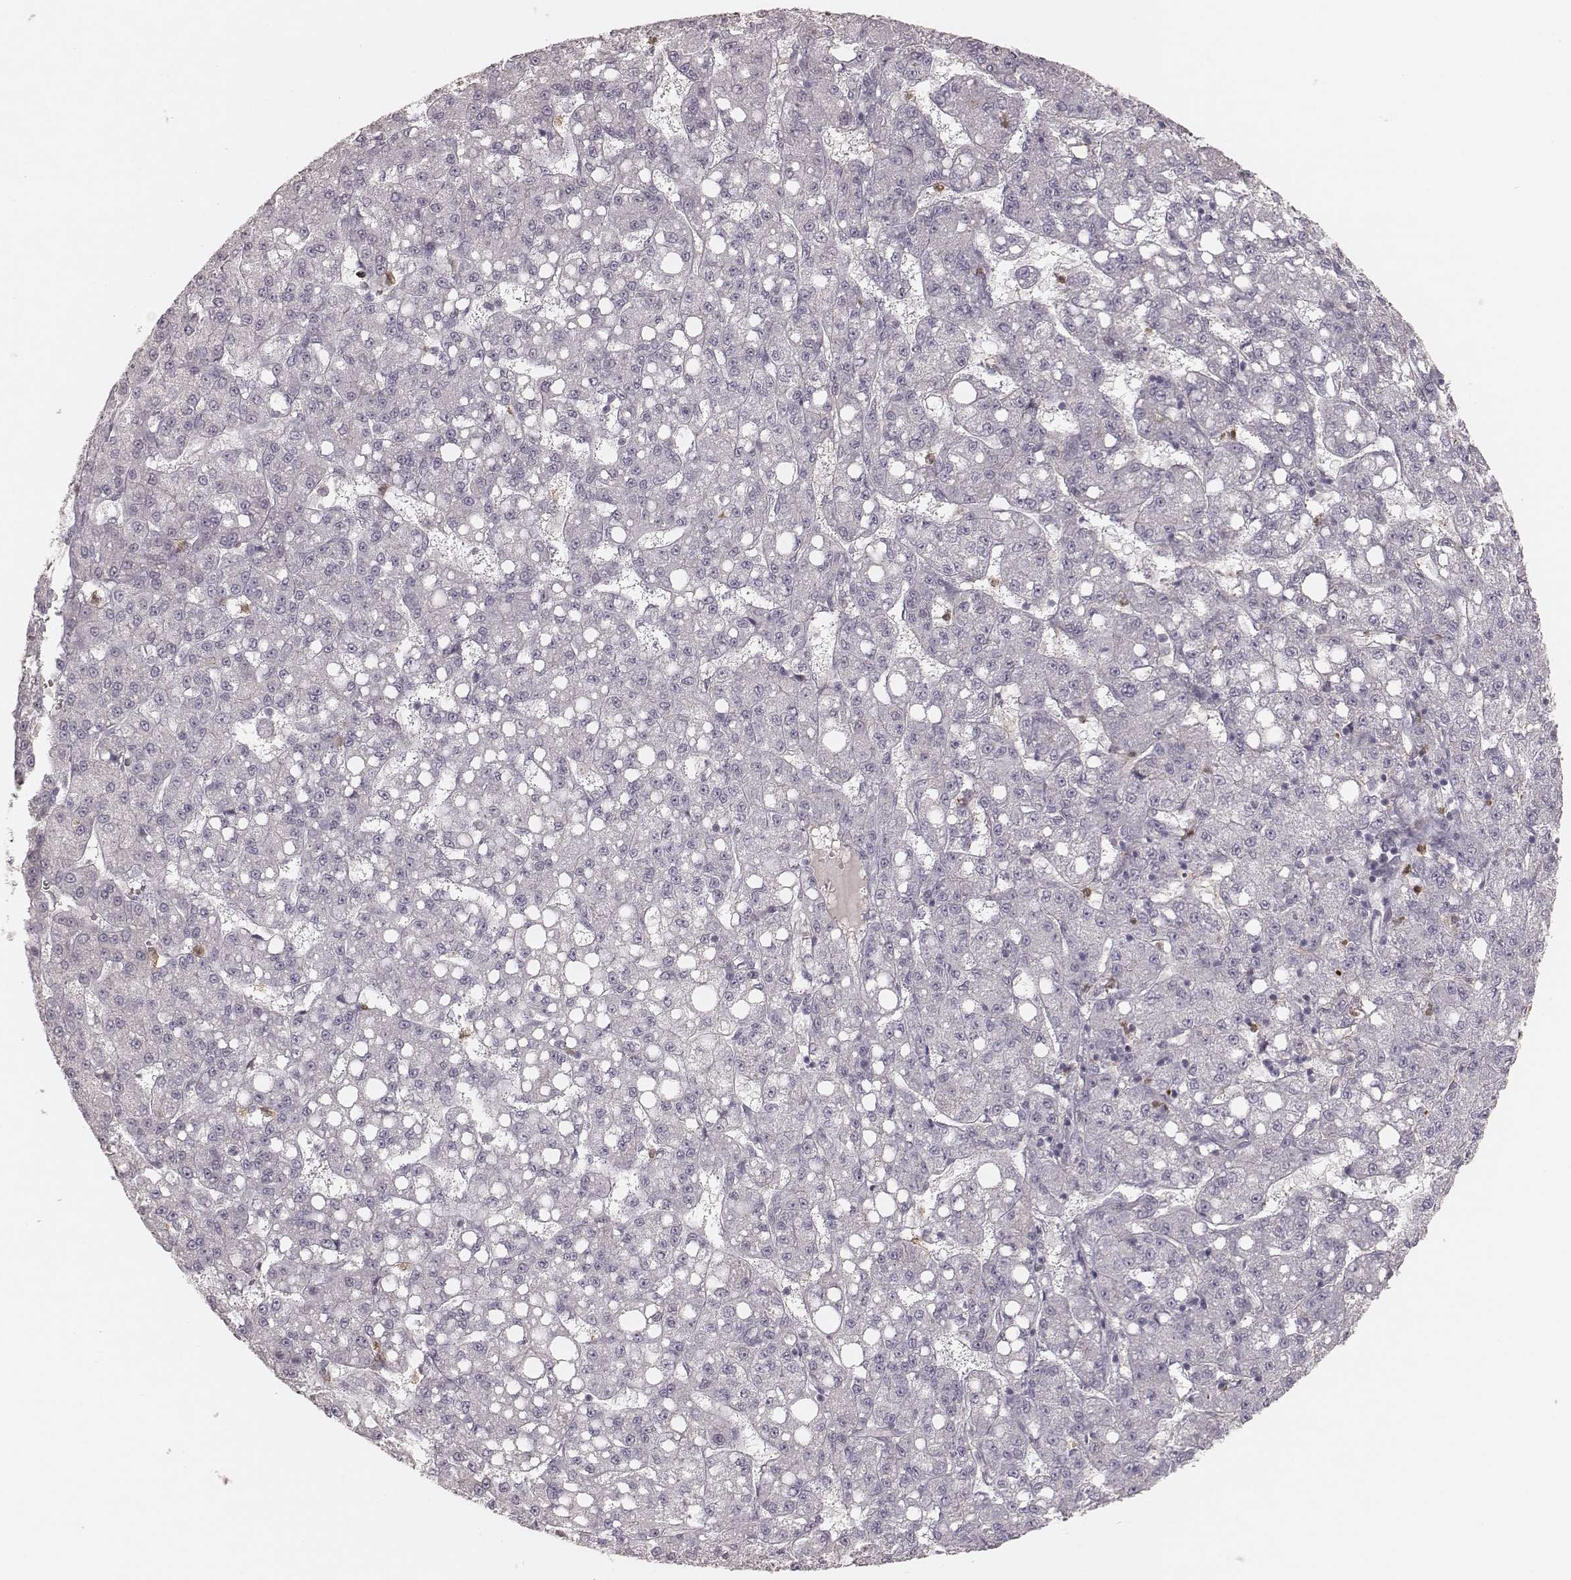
{"staining": {"intensity": "negative", "quantity": "none", "location": "none"}, "tissue": "liver cancer", "cell_type": "Tumor cells", "image_type": "cancer", "snomed": [{"axis": "morphology", "description": "Carcinoma, Hepatocellular, NOS"}, {"axis": "topography", "description": "Liver"}], "caption": "Tumor cells show no significant expression in liver hepatocellular carcinoma.", "gene": "KITLG", "patient": {"sex": "female", "age": 65}}